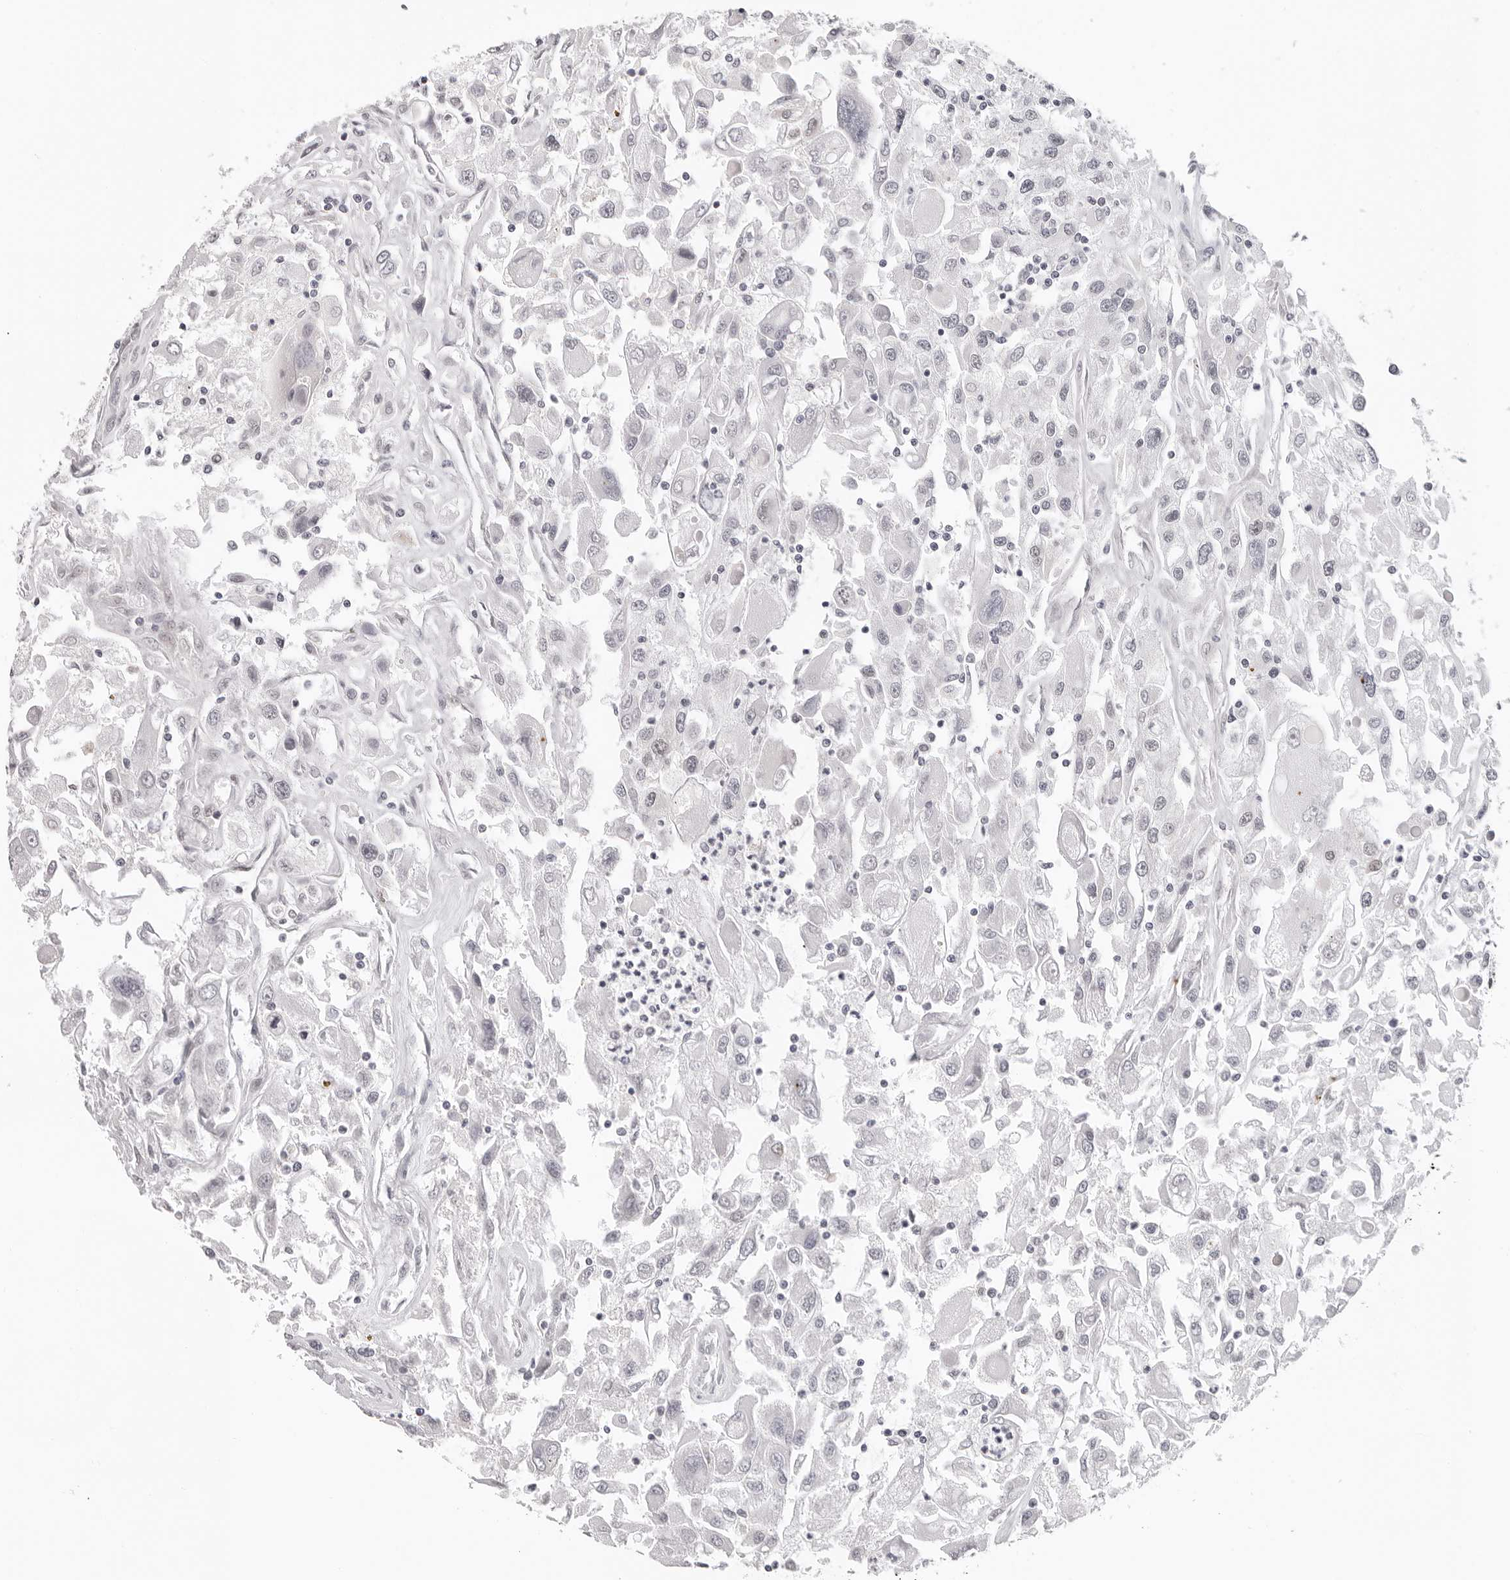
{"staining": {"intensity": "negative", "quantity": "none", "location": "none"}, "tissue": "renal cancer", "cell_type": "Tumor cells", "image_type": "cancer", "snomed": [{"axis": "morphology", "description": "Adenocarcinoma, NOS"}, {"axis": "topography", "description": "Kidney"}], "caption": "The IHC image has no significant staining in tumor cells of renal cancer tissue.", "gene": "WDR77", "patient": {"sex": "female", "age": 52}}